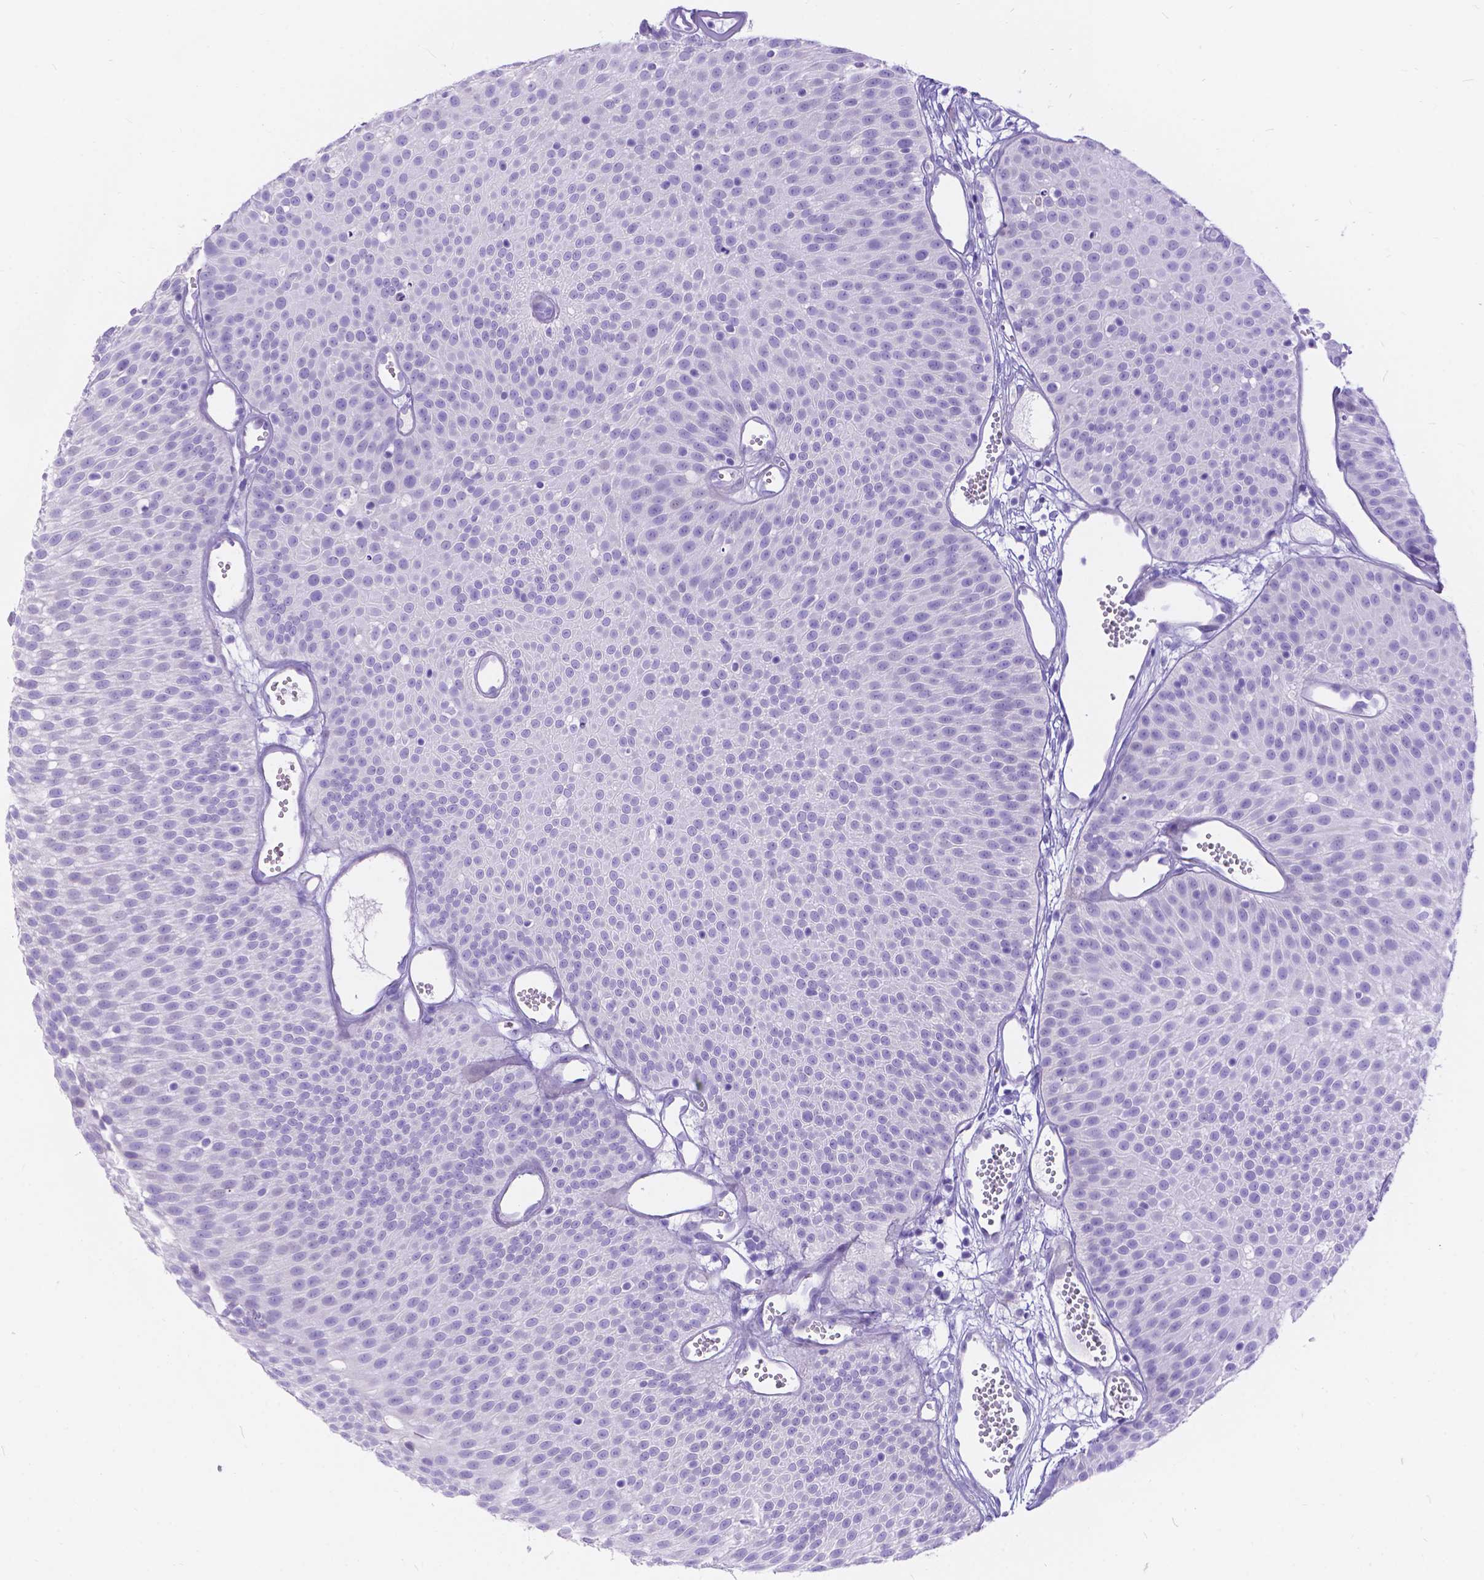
{"staining": {"intensity": "negative", "quantity": "none", "location": "none"}, "tissue": "urothelial cancer", "cell_type": "Tumor cells", "image_type": "cancer", "snomed": [{"axis": "morphology", "description": "Urothelial carcinoma, Low grade"}, {"axis": "topography", "description": "Urinary bladder"}], "caption": "DAB immunohistochemical staining of human low-grade urothelial carcinoma shows no significant expression in tumor cells.", "gene": "KLHL10", "patient": {"sex": "male", "age": 52}}